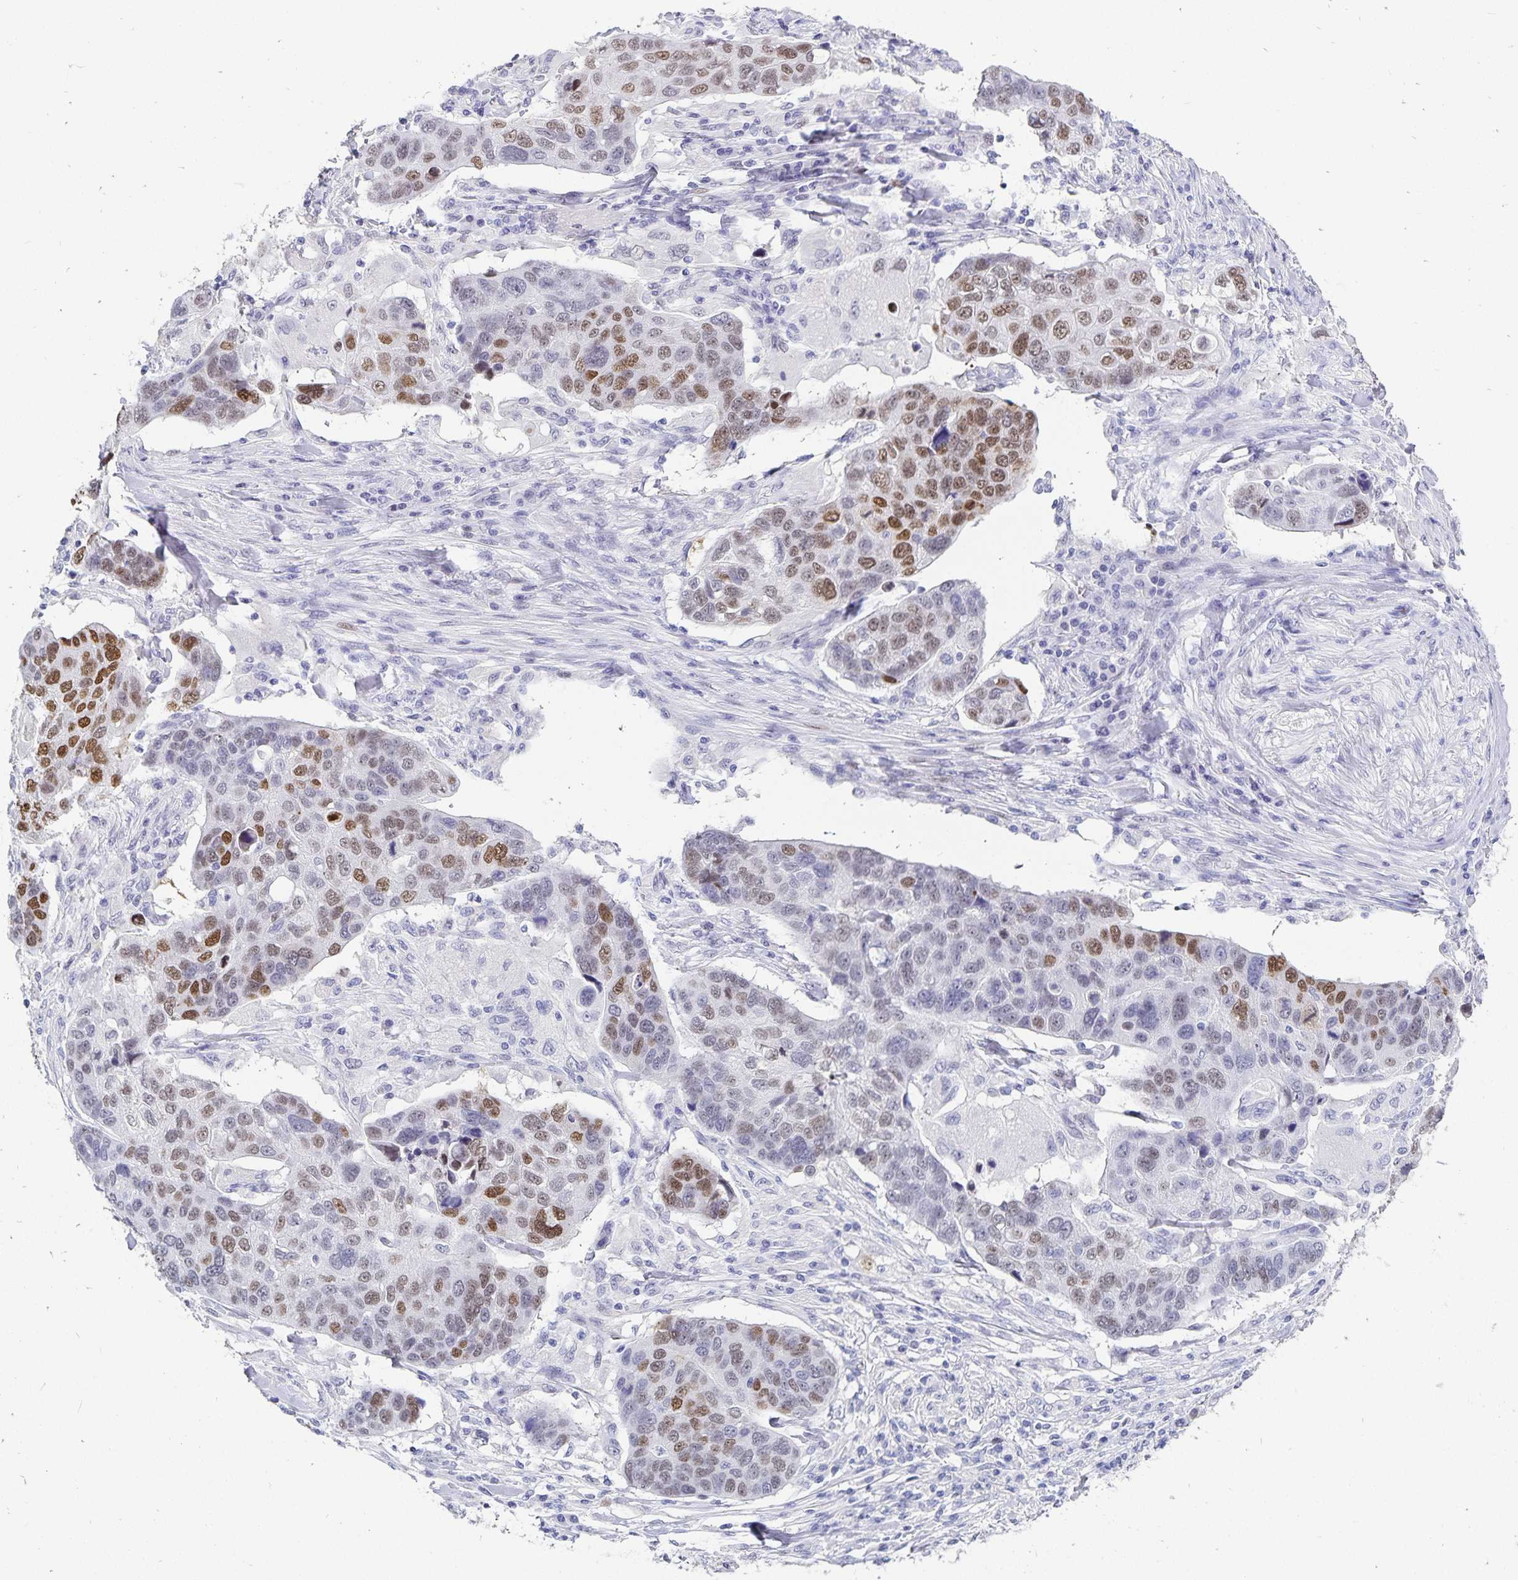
{"staining": {"intensity": "moderate", "quantity": "25%-75%", "location": "nuclear"}, "tissue": "lung cancer", "cell_type": "Tumor cells", "image_type": "cancer", "snomed": [{"axis": "morphology", "description": "Squamous cell carcinoma, NOS"}, {"axis": "topography", "description": "Lymph node"}, {"axis": "topography", "description": "Lung"}], "caption": "IHC of human lung squamous cell carcinoma shows medium levels of moderate nuclear staining in approximately 25%-75% of tumor cells.", "gene": "HMGB3", "patient": {"sex": "male", "age": 61}}